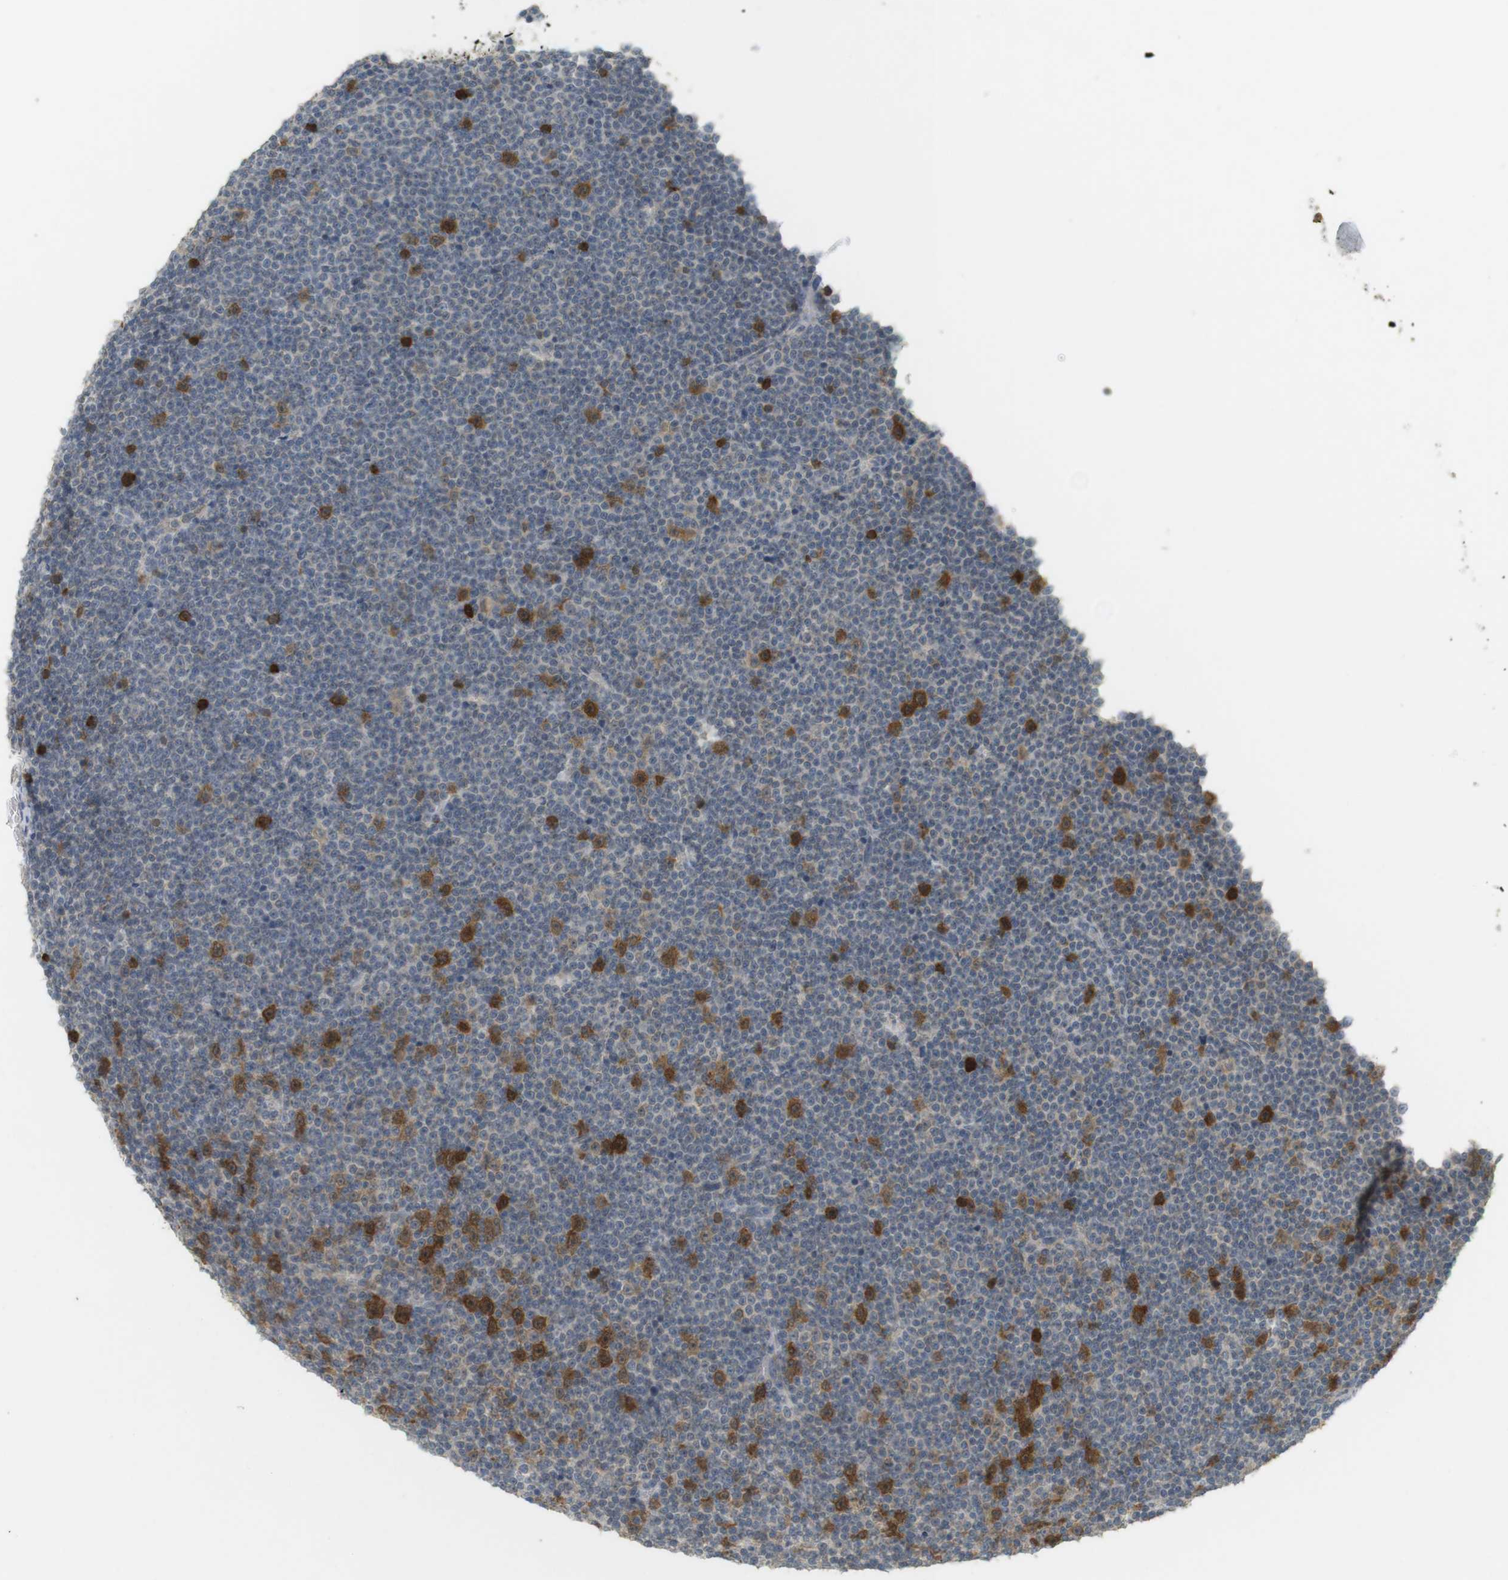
{"staining": {"intensity": "strong", "quantity": "<25%", "location": "cytoplasmic/membranous"}, "tissue": "lymphoma", "cell_type": "Tumor cells", "image_type": "cancer", "snomed": [{"axis": "morphology", "description": "Malignant lymphoma, non-Hodgkin's type, Low grade"}, {"axis": "topography", "description": "Lymph node"}], "caption": "Immunohistochemical staining of human malignant lymphoma, non-Hodgkin's type (low-grade) demonstrates medium levels of strong cytoplasmic/membranous protein staining in approximately <25% of tumor cells.", "gene": "TTK", "patient": {"sex": "female", "age": 67}}